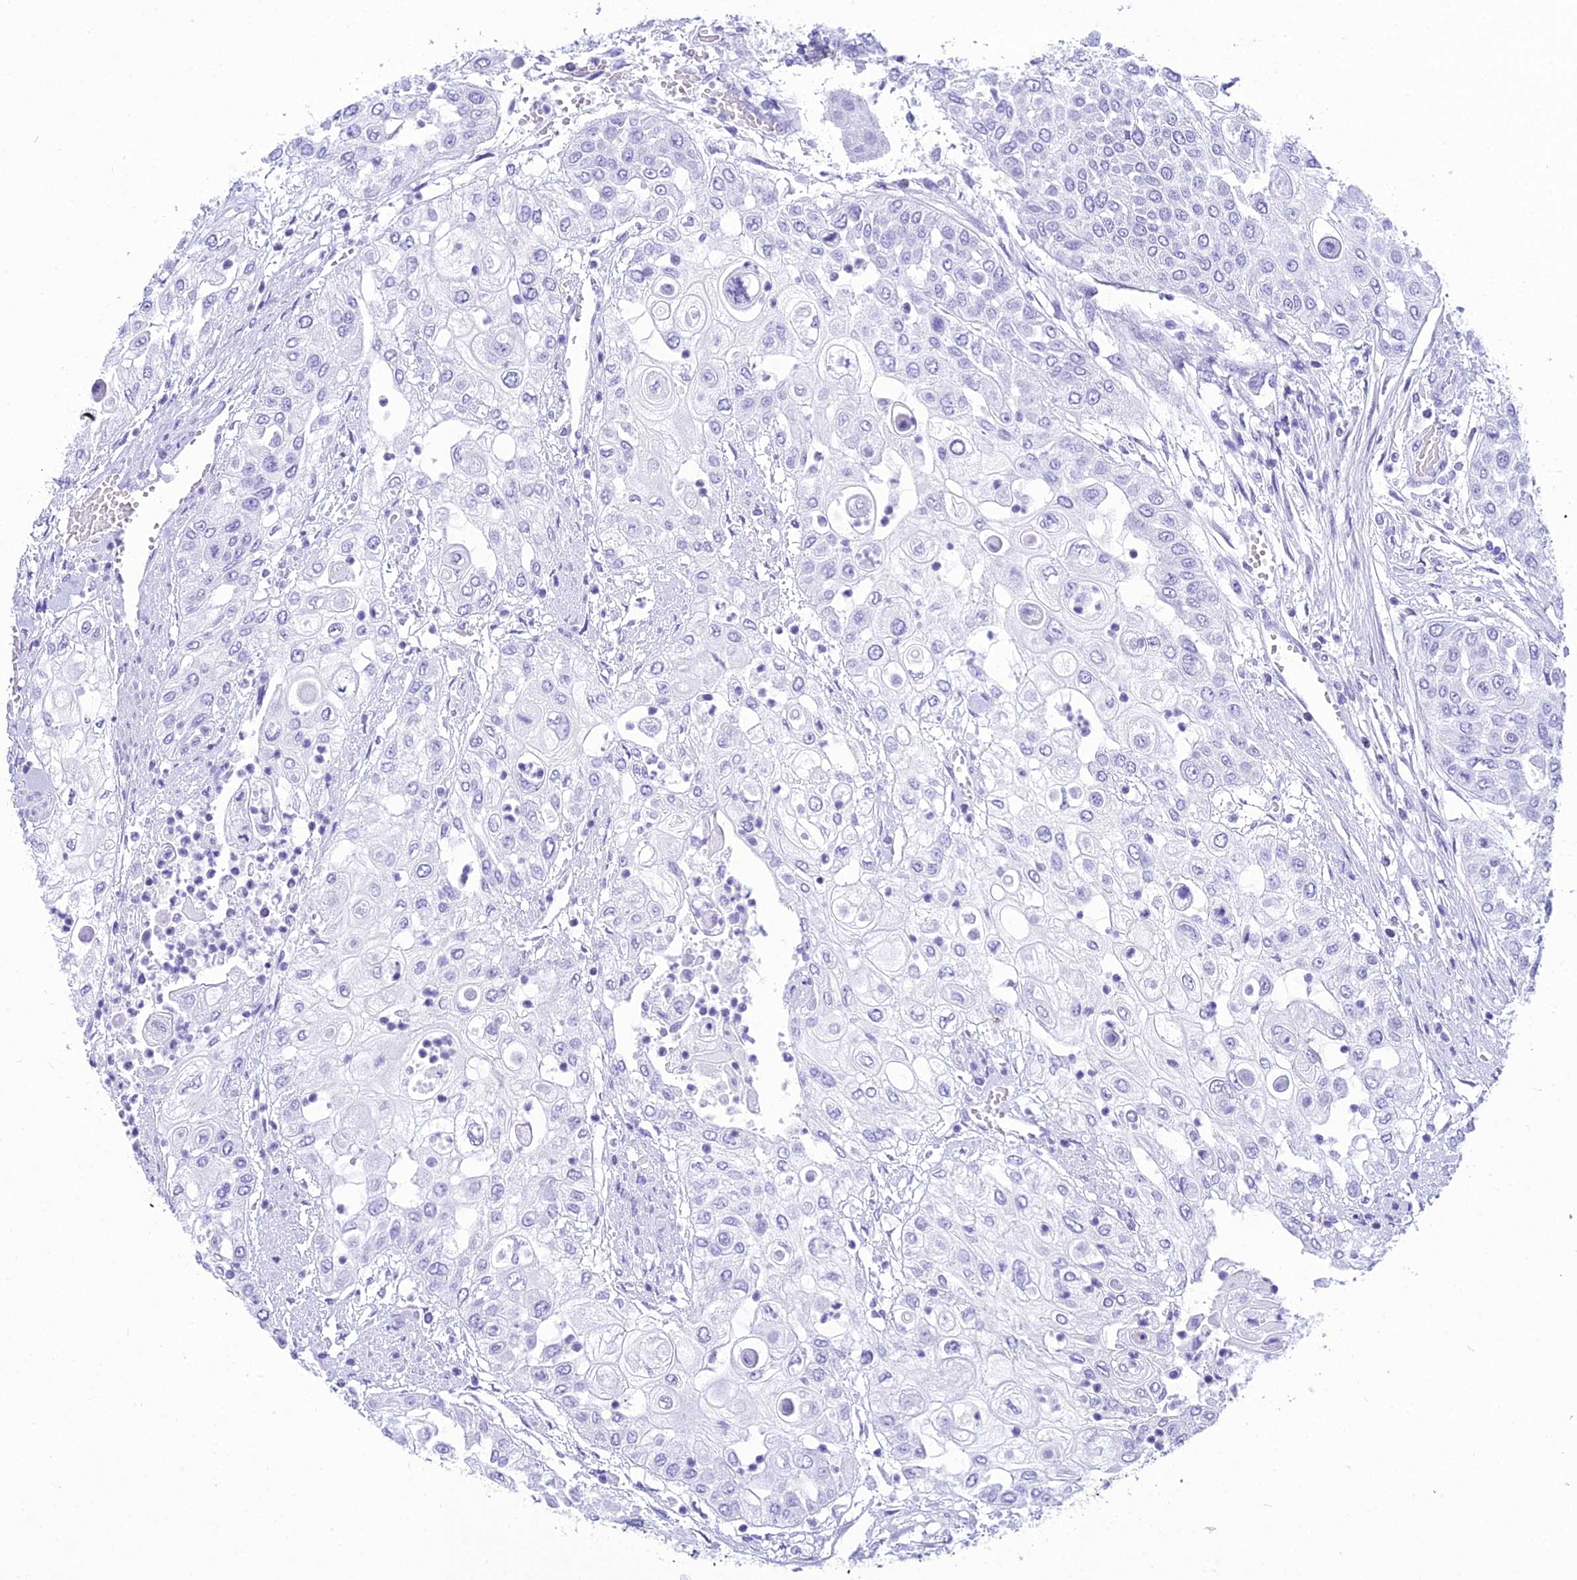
{"staining": {"intensity": "negative", "quantity": "none", "location": "none"}, "tissue": "urothelial cancer", "cell_type": "Tumor cells", "image_type": "cancer", "snomed": [{"axis": "morphology", "description": "Urothelial carcinoma, High grade"}, {"axis": "topography", "description": "Urinary bladder"}], "caption": "Immunohistochemistry (IHC) photomicrograph of neoplastic tissue: high-grade urothelial carcinoma stained with DAB (3,3'-diaminobenzidine) reveals no significant protein expression in tumor cells.", "gene": "ZNF442", "patient": {"sex": "female", "age": 79}}